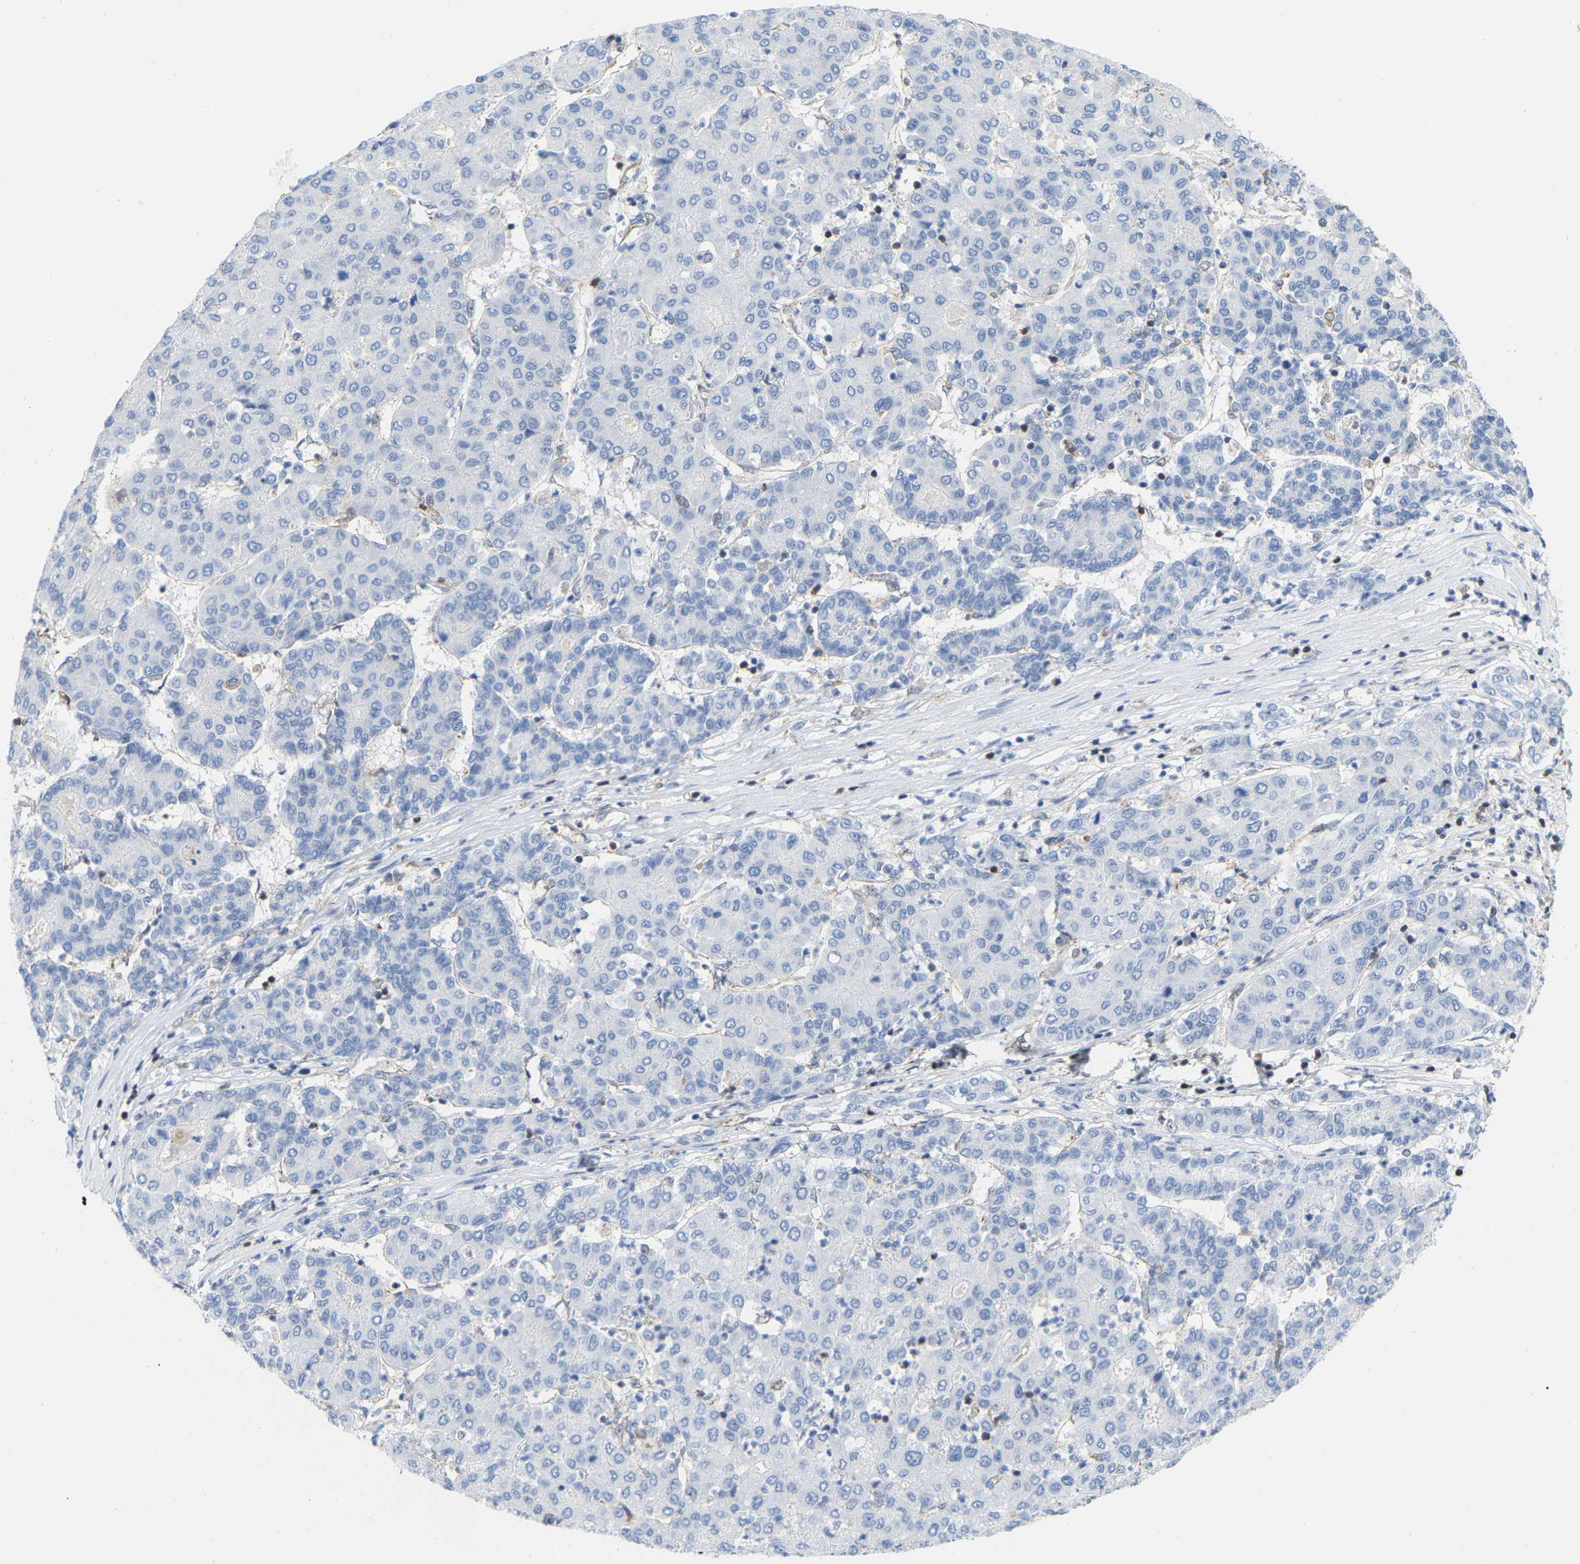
{"staining": {"intensity": "negative", "quantity": "none", "location": "none"}, "tissue": "liver cancer", "cell_type": "Tumor cells", "image_type": "cancer", "snomed": [{"axis": "morphology", "description": "Carcinoma, Hepatocellular, NOS"}, {"axis": "topography", "description": "Liver"}], "caption": "Photomicrograph shows no significant protein positivity in tumor cells of liver cancer. (DAB immunohistochemistry (IHC) visualized using brightfield microscopy, high magnification).", "gene": "GIMAP4", "patient": {"sex": "male", "age": 65}}